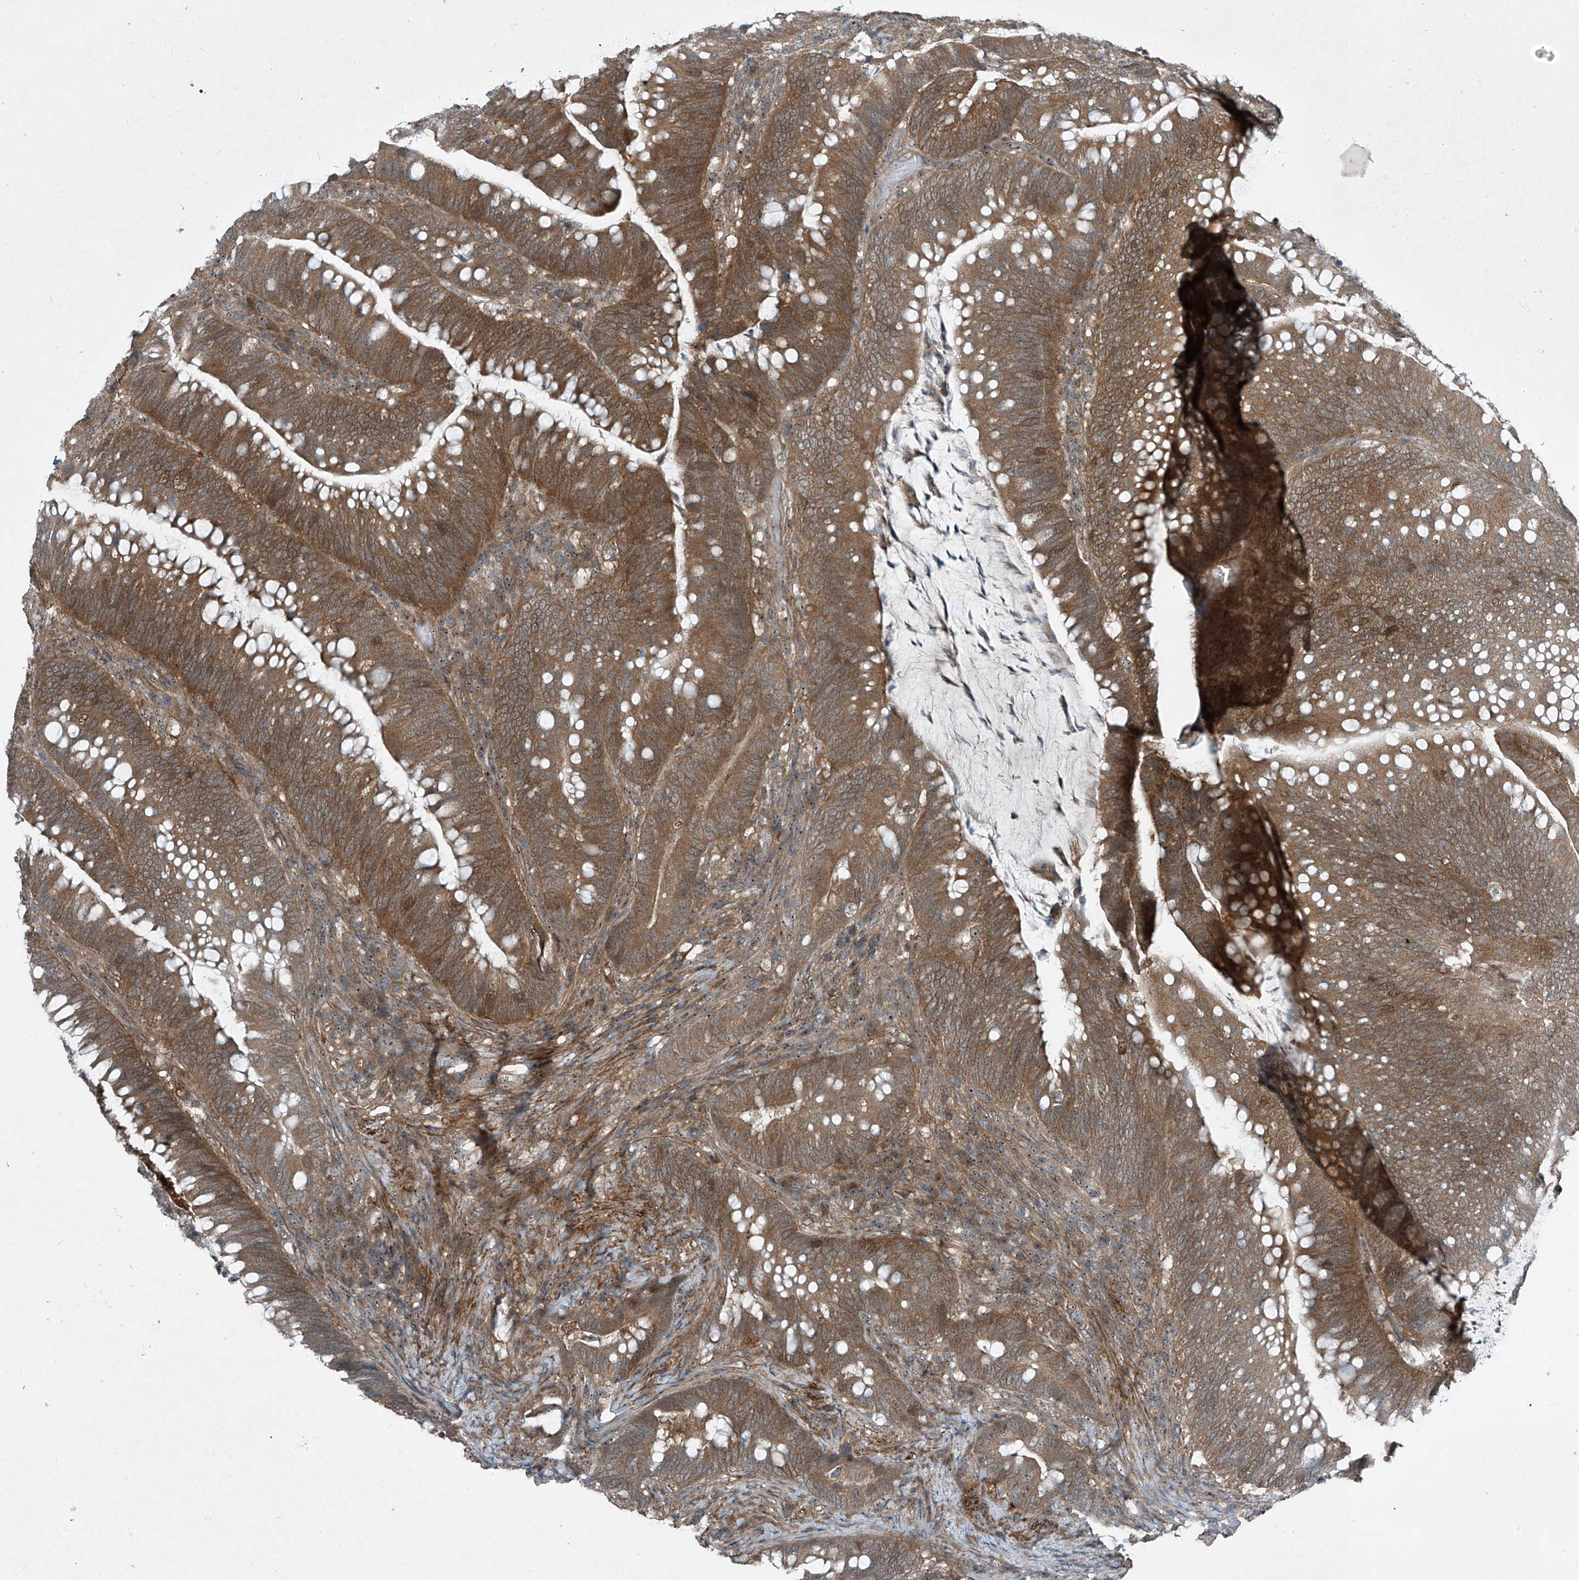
{"staining": {"intensity": "moderate", "quantity": ">75%", "location": "cytoplasmic/membranous"}, "tissue": "colorectal cancer", "cell_type": "Tumor cells", "image_type": "cancer", "snomed": [{"axis": "morphology", "description": "Adenocarcinoma, NOS"}, {"axis": "topography", "description": "Colon"}], "caption": "Immunohistochemical staining of colorectal cancer (adenocarcinoma) exhibits moderate cytoplasmic/membranous protein expression in approximately >75% of tumor cells.", "gene": "PPCS", "patient": {"sex": "female", "age": 66}}